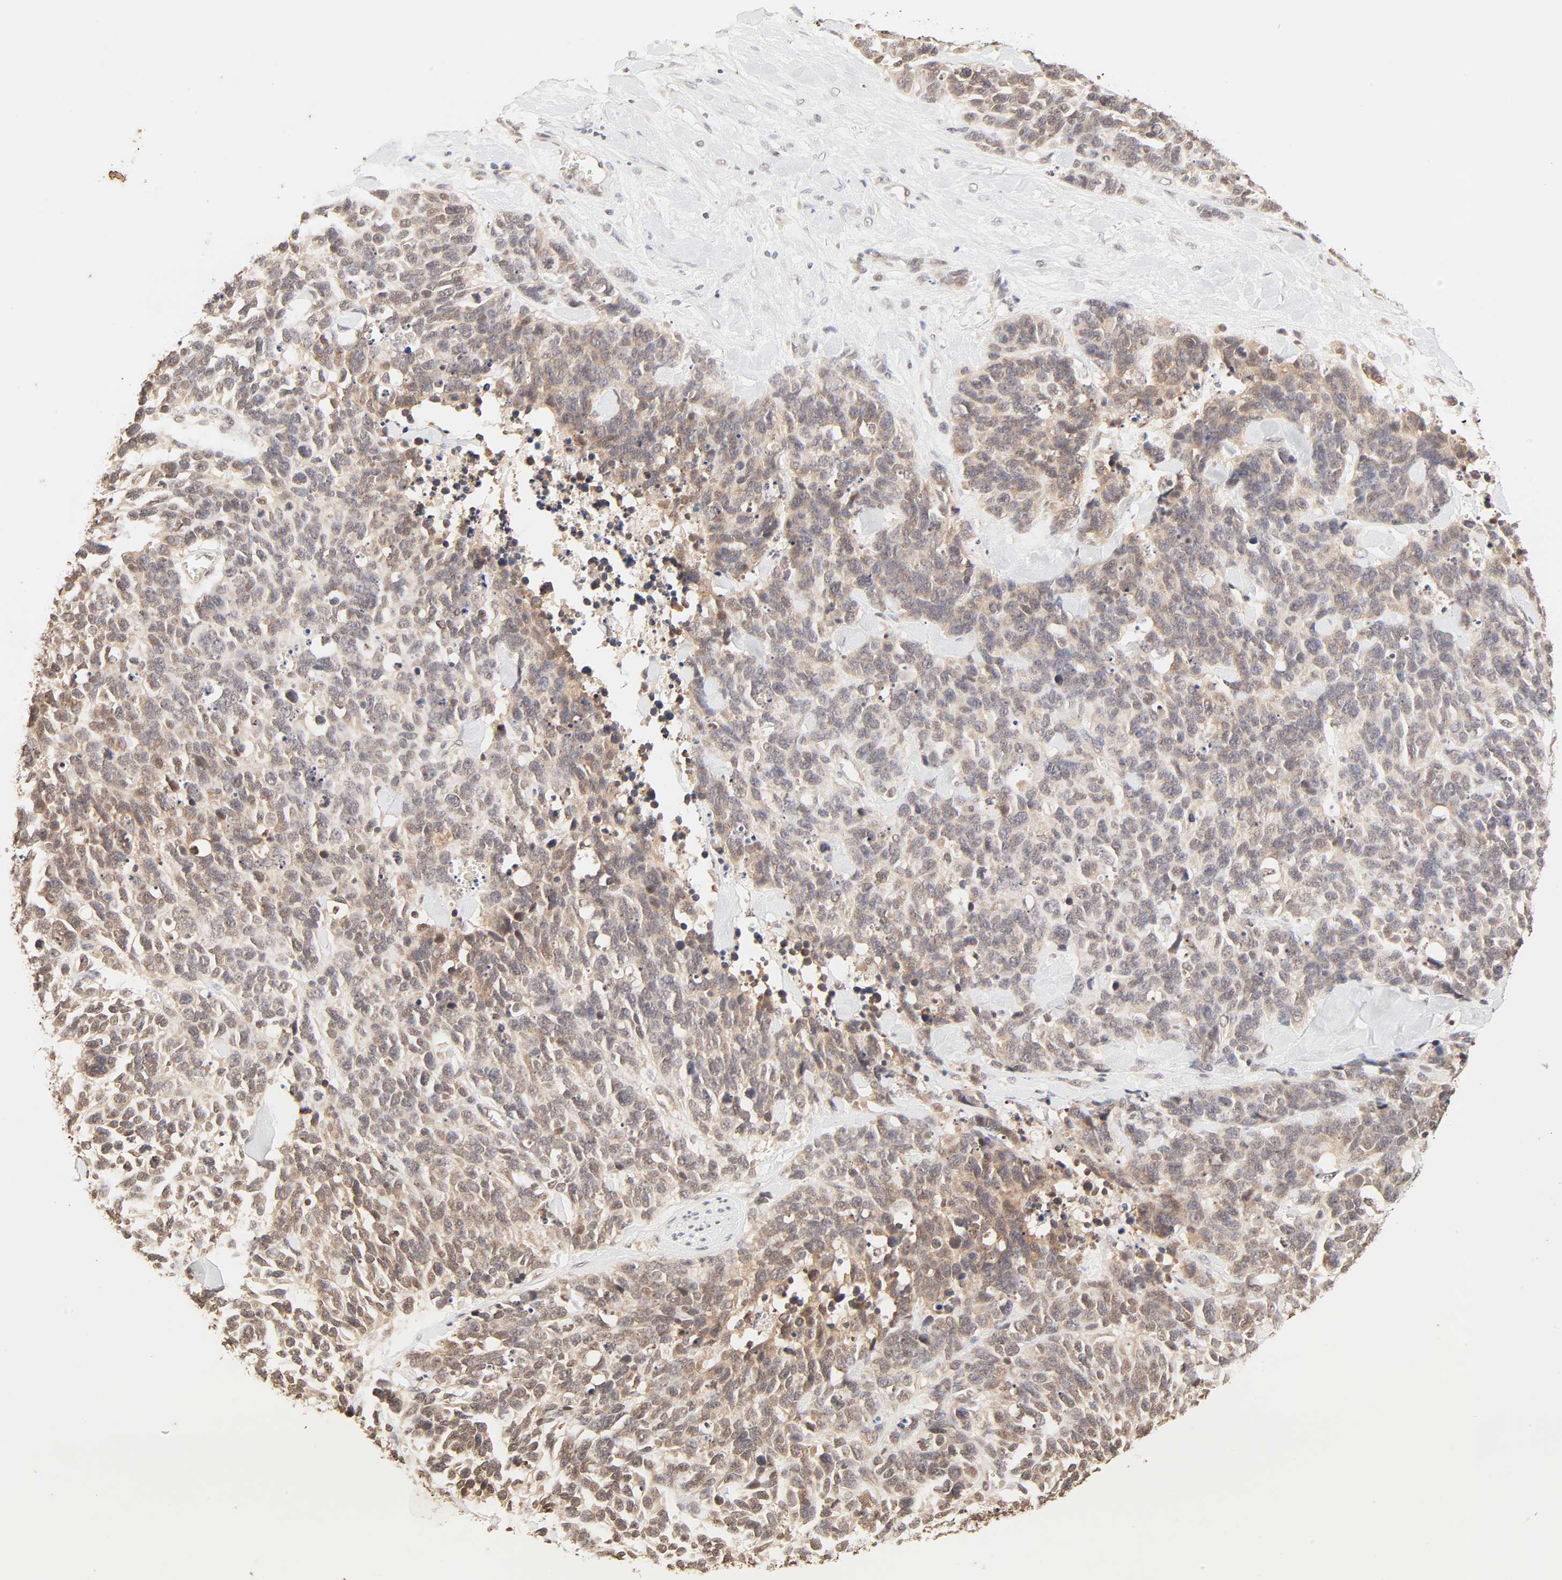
{"staining": {"intensity": "moderate", "quantity": ">75%", "location": "cytoplasmic/membranous,nuclear"}, "tissue": "lung cancer", "cell_type": "Tumor cells", "image_type": "cancer", "snomed": [{"axis": "morphology", "description": "Neoplasm, malignant, NOS"}, {"axis": "topography", "description": "Lung"}], "caption": "IHC (DAB) staining of lung neoplasm (malignant) exhibits moderate cytoplasmic/membranous and nuclear protein expression in about >75% of tumor cells. The staining is performed using DAB (3,3'-diaminobenzidine) brown chromogen to label protein expression. The nuclei are counter-stained blue using hematoxylin.", "gene": "TBL1X", "patient": {"sex": "female", "age": 58}}